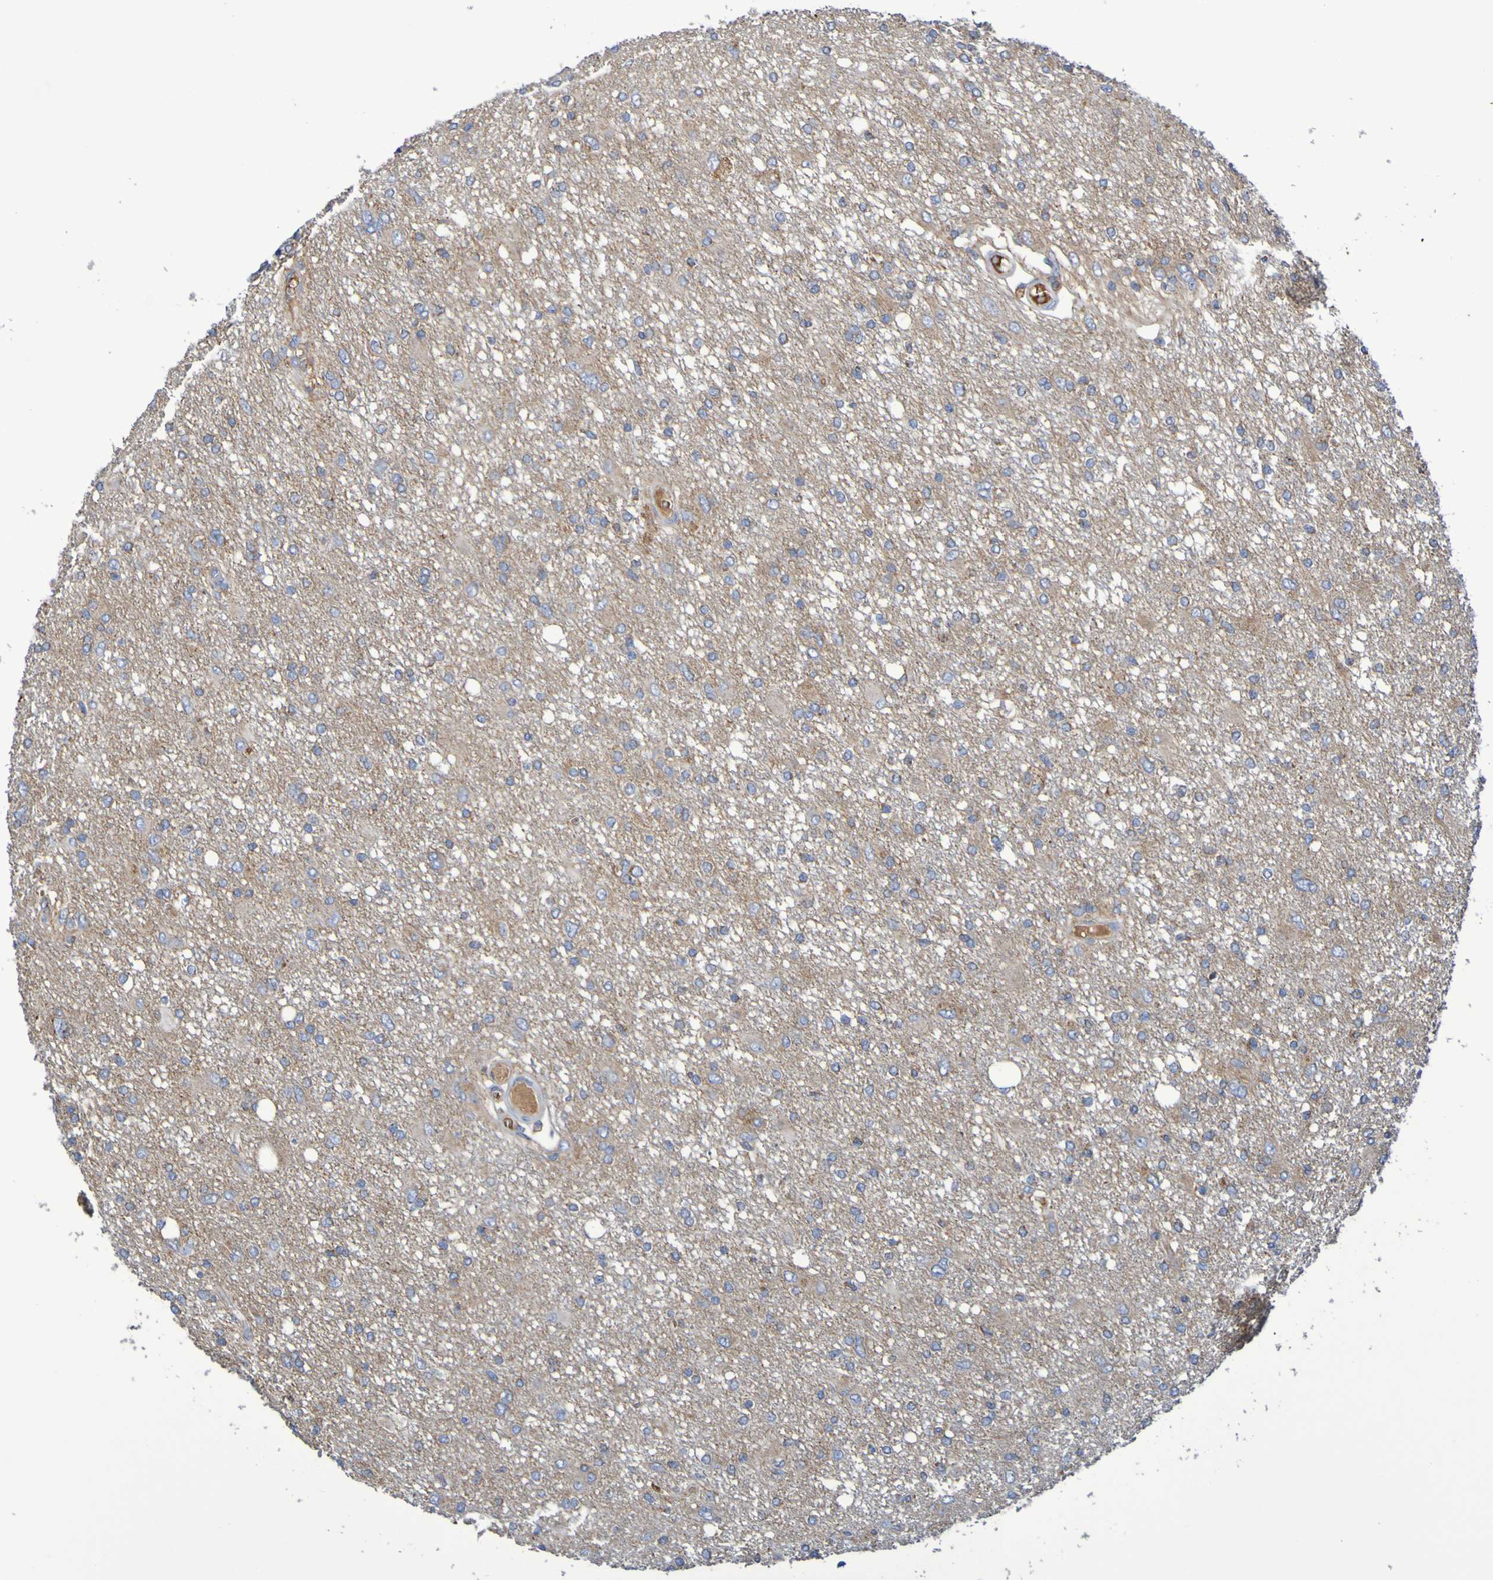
{"staining": {"intensity": "weak", "quantity": "<25%", "location": "cytoplasmic/membranous"}, "tissue": "glioma", "cell_type": "Tumor cells", "image_type": "cancer", "snomed": [{"axis": "morphology", "description": "Glioma, malignant, High grade"}, {"axis": "topography", "description": "Brain"}], "caption": "Human high-grade glioma (malignant) stained for a protein using IHC demonstrates no expression in tumor cells.", "gene": "CNTN2", "patient": {"sex": "female", "age": 59}}